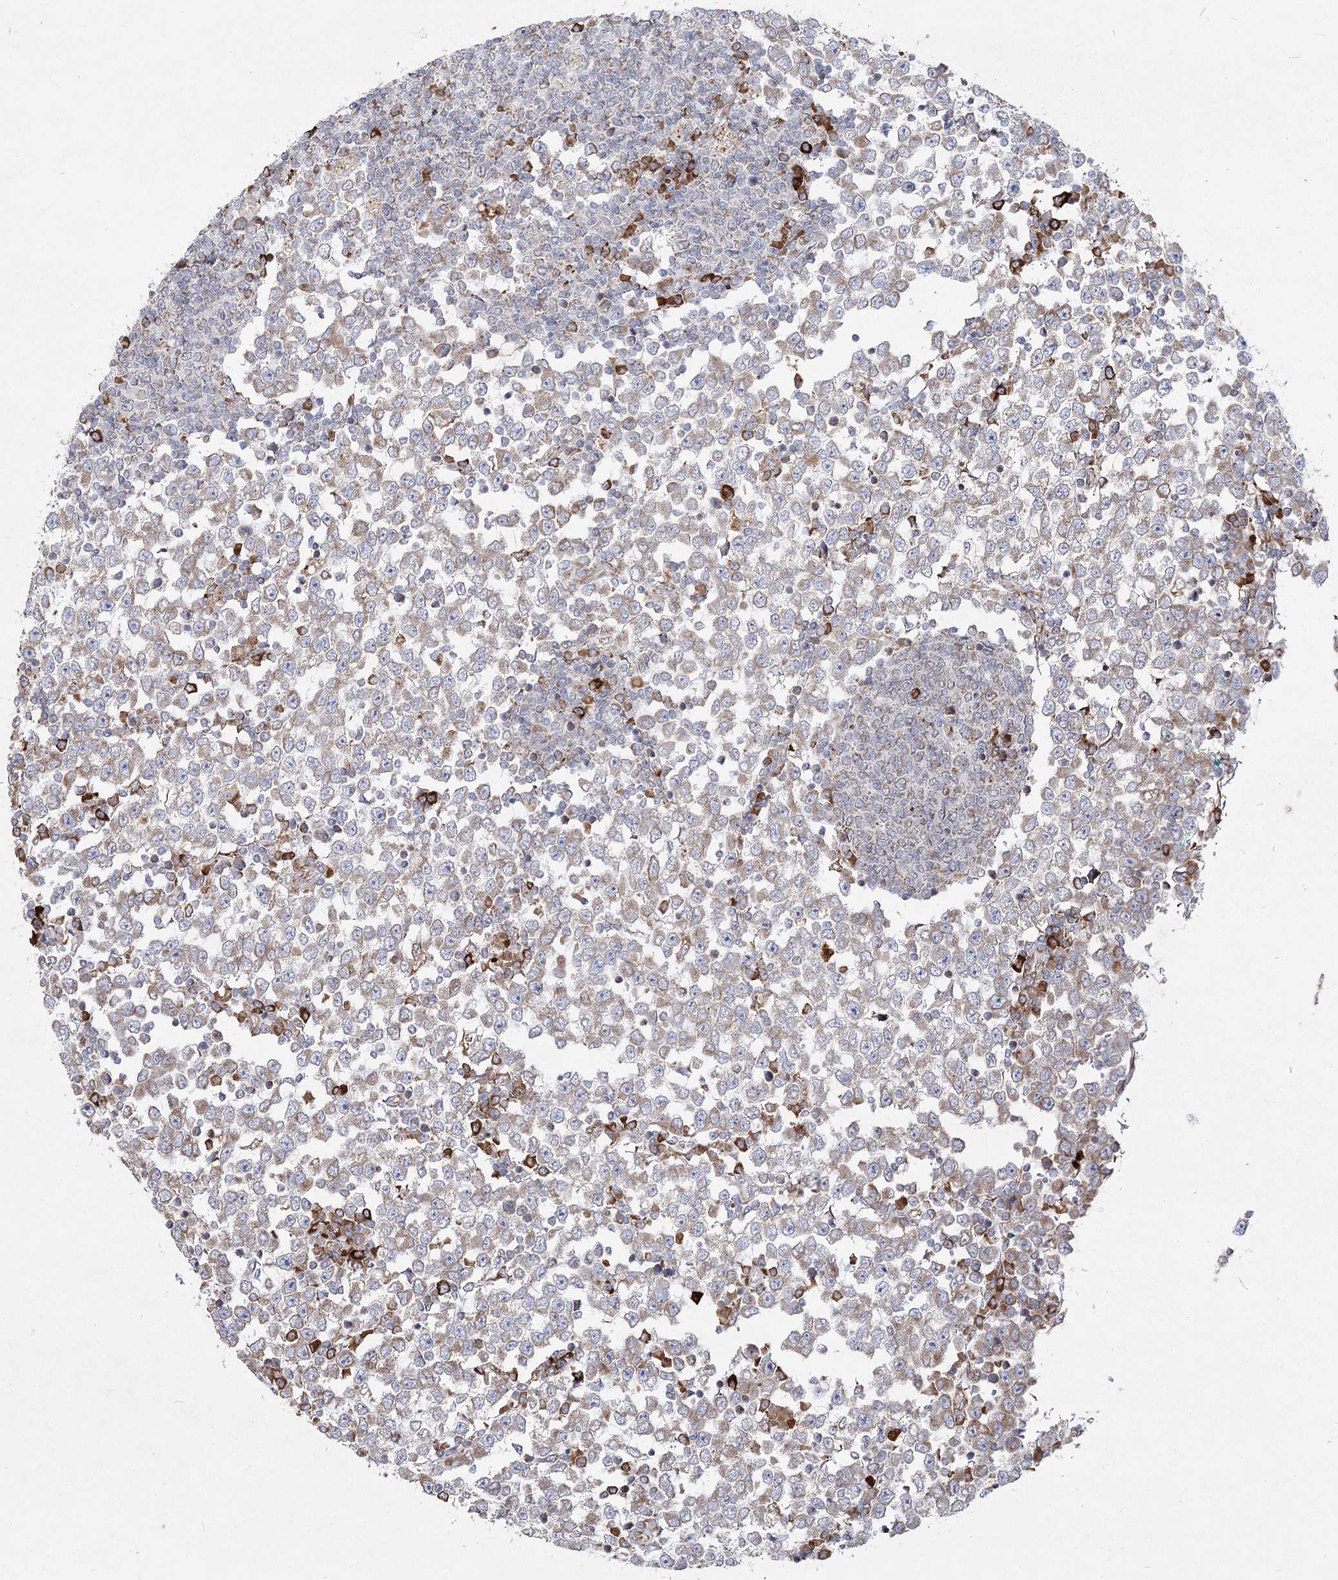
{"staining": {"intensity": "negative", "quantity": "none", "location": "none"}, "tissue": "testis cancer", "cell_type": "Tumor cells", "image_type": "cancer", "snomed": [{"axis": "morphology", "description": "Seminoma, NOS"}, {"axis": "topography", "description": "Testis"}], "caption": "This is an immunohistochemistry image of human testis cancer. There is no staining in tumor cells.", "gene": "NHLRC2", "patient": {"sex": "male", "age": 65}}